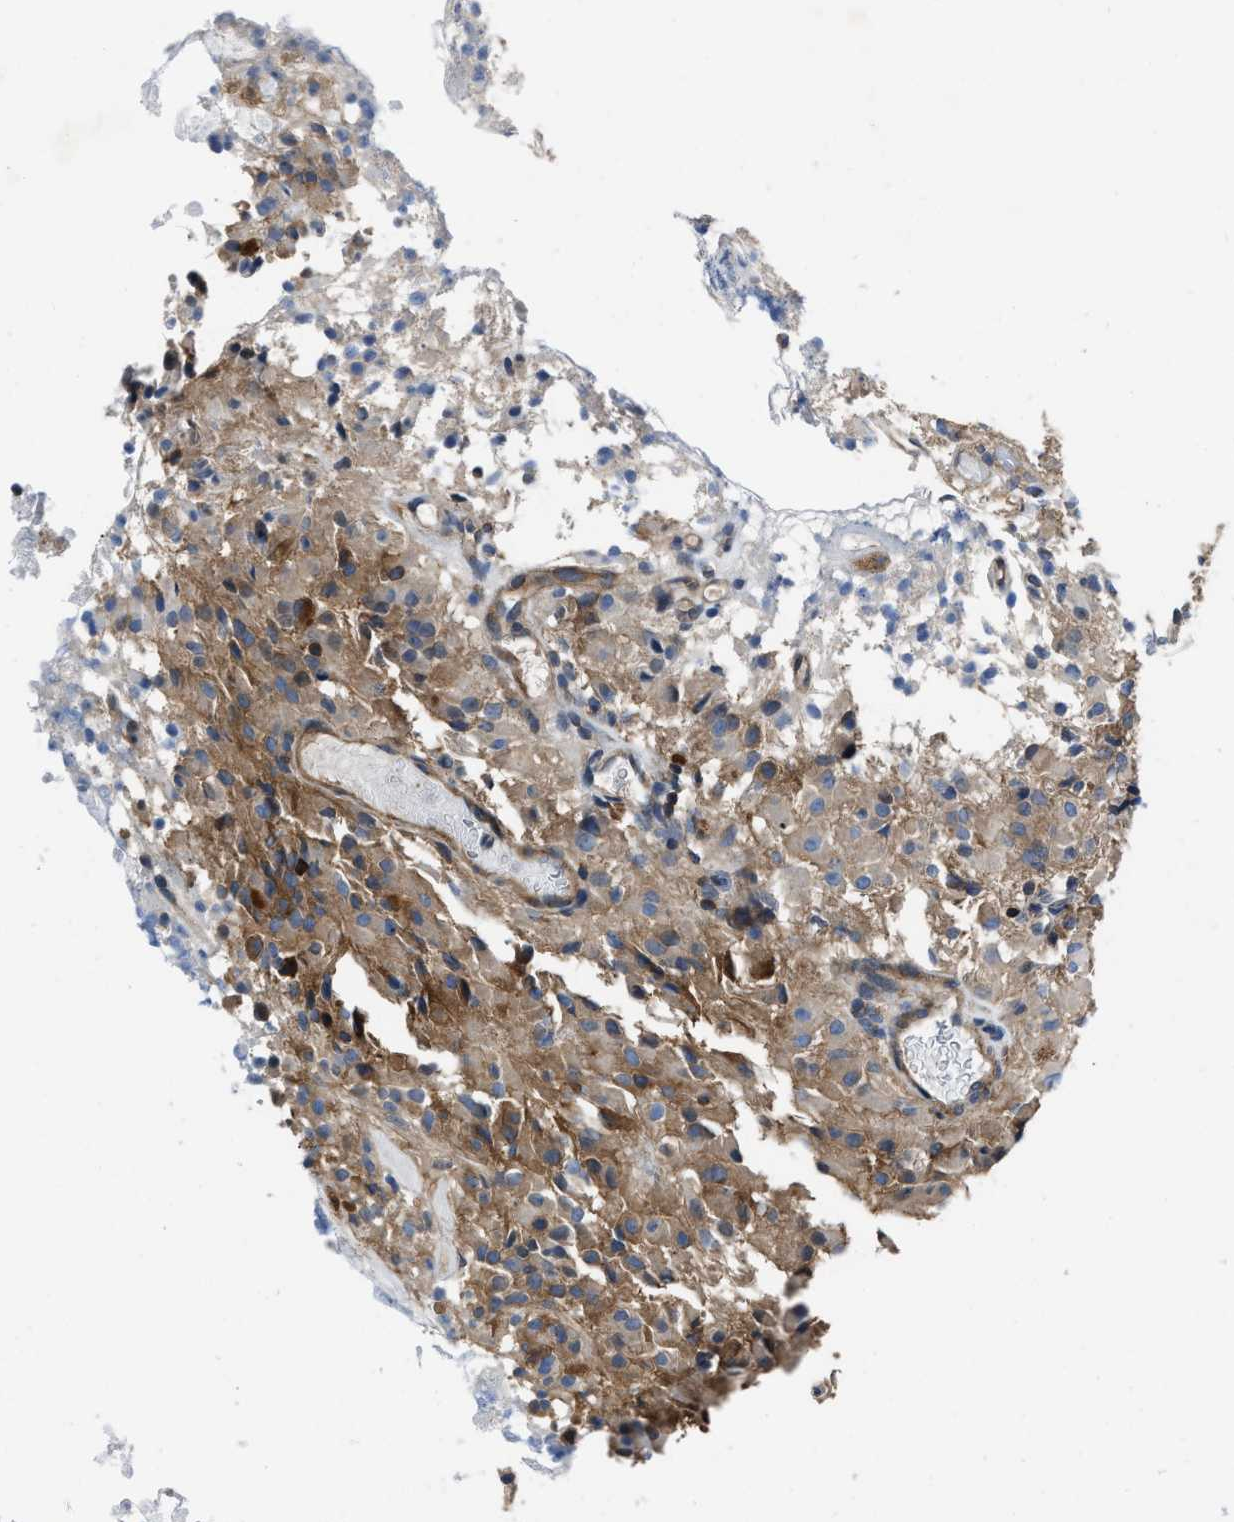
{"staining": {"intensity": "moderate", "quantity": ">75%", "location": "cytoplasmic/membranous"}, "tissue": "glioma", "cell_type": "Tumor cells", "image_type": "cancer", "snomed": [{"axis": "morphology", "description": "Glioma, malignant, High grade"}, {"axis": "topography", "description": "Brain"}], "caption": "A brown stain highlights moderate cytoplasmic/membranous positivity of a protein in high-grade glioma (malignant) tumor cells.", "gene": "YARS1", "patient": {"sex": "female", "age": 59}}